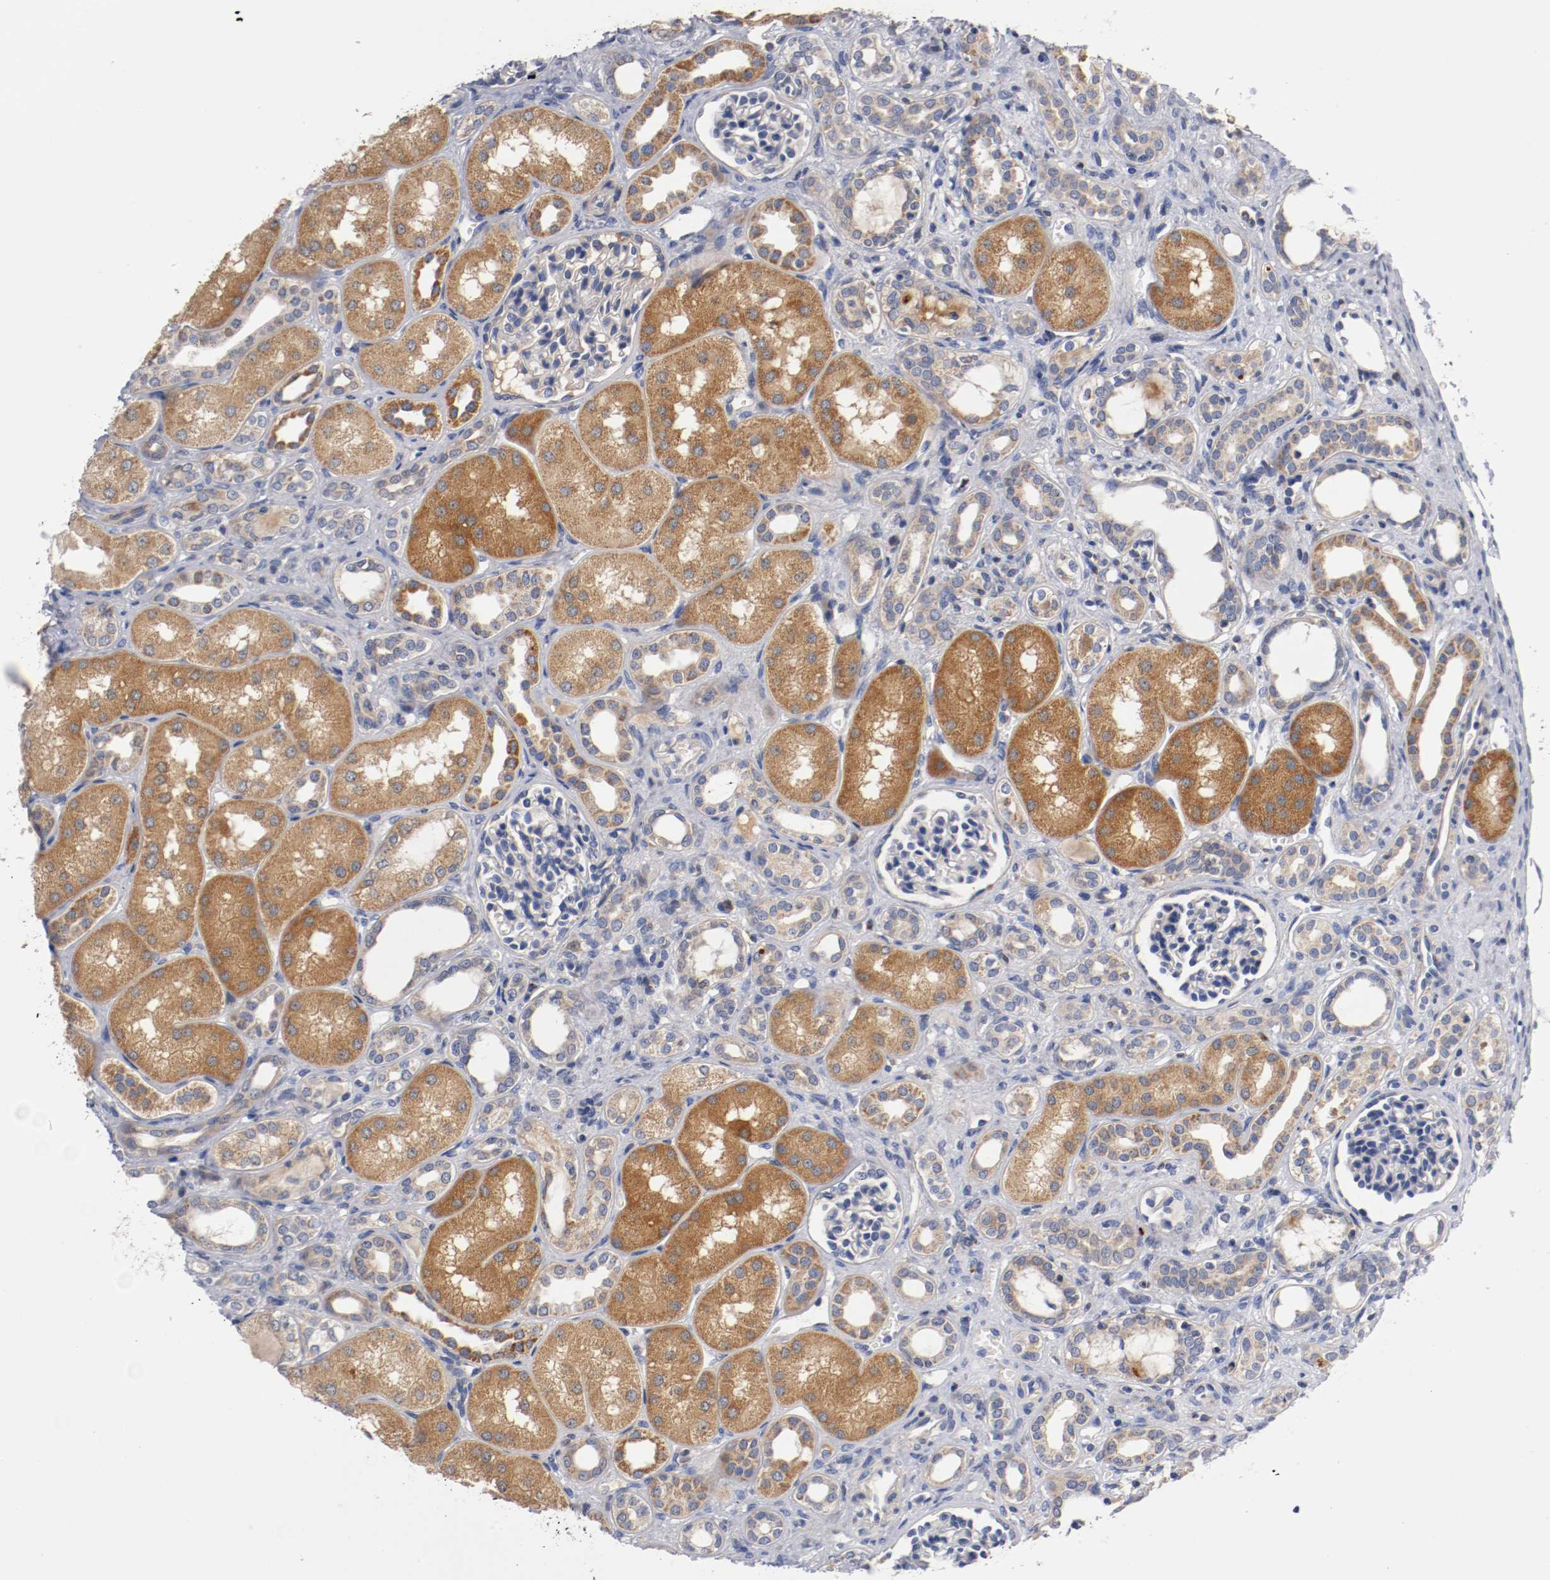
{"staining": {"intensity": "negative", "quantity": "none", "location": "none"}, "tissue": "kidney", "cell_type": "Cells in glomeruli", "image_type": "normal", "snomed": [{"axis": "morphology", "description": "Normal tissue, NOS"}, {"axis": "topography", "description": "Kidney"}], "caption": "IHC of normal human kidney shows no staining in cells in glomeruli. The staining was performed using DAB to visualize the protein expression in brown, while the nuclei were stained in blue with hematoxylin (Magnification: 20x).", "gene": "PCSK6", "patient": {"sex": "male", "age": 7}}